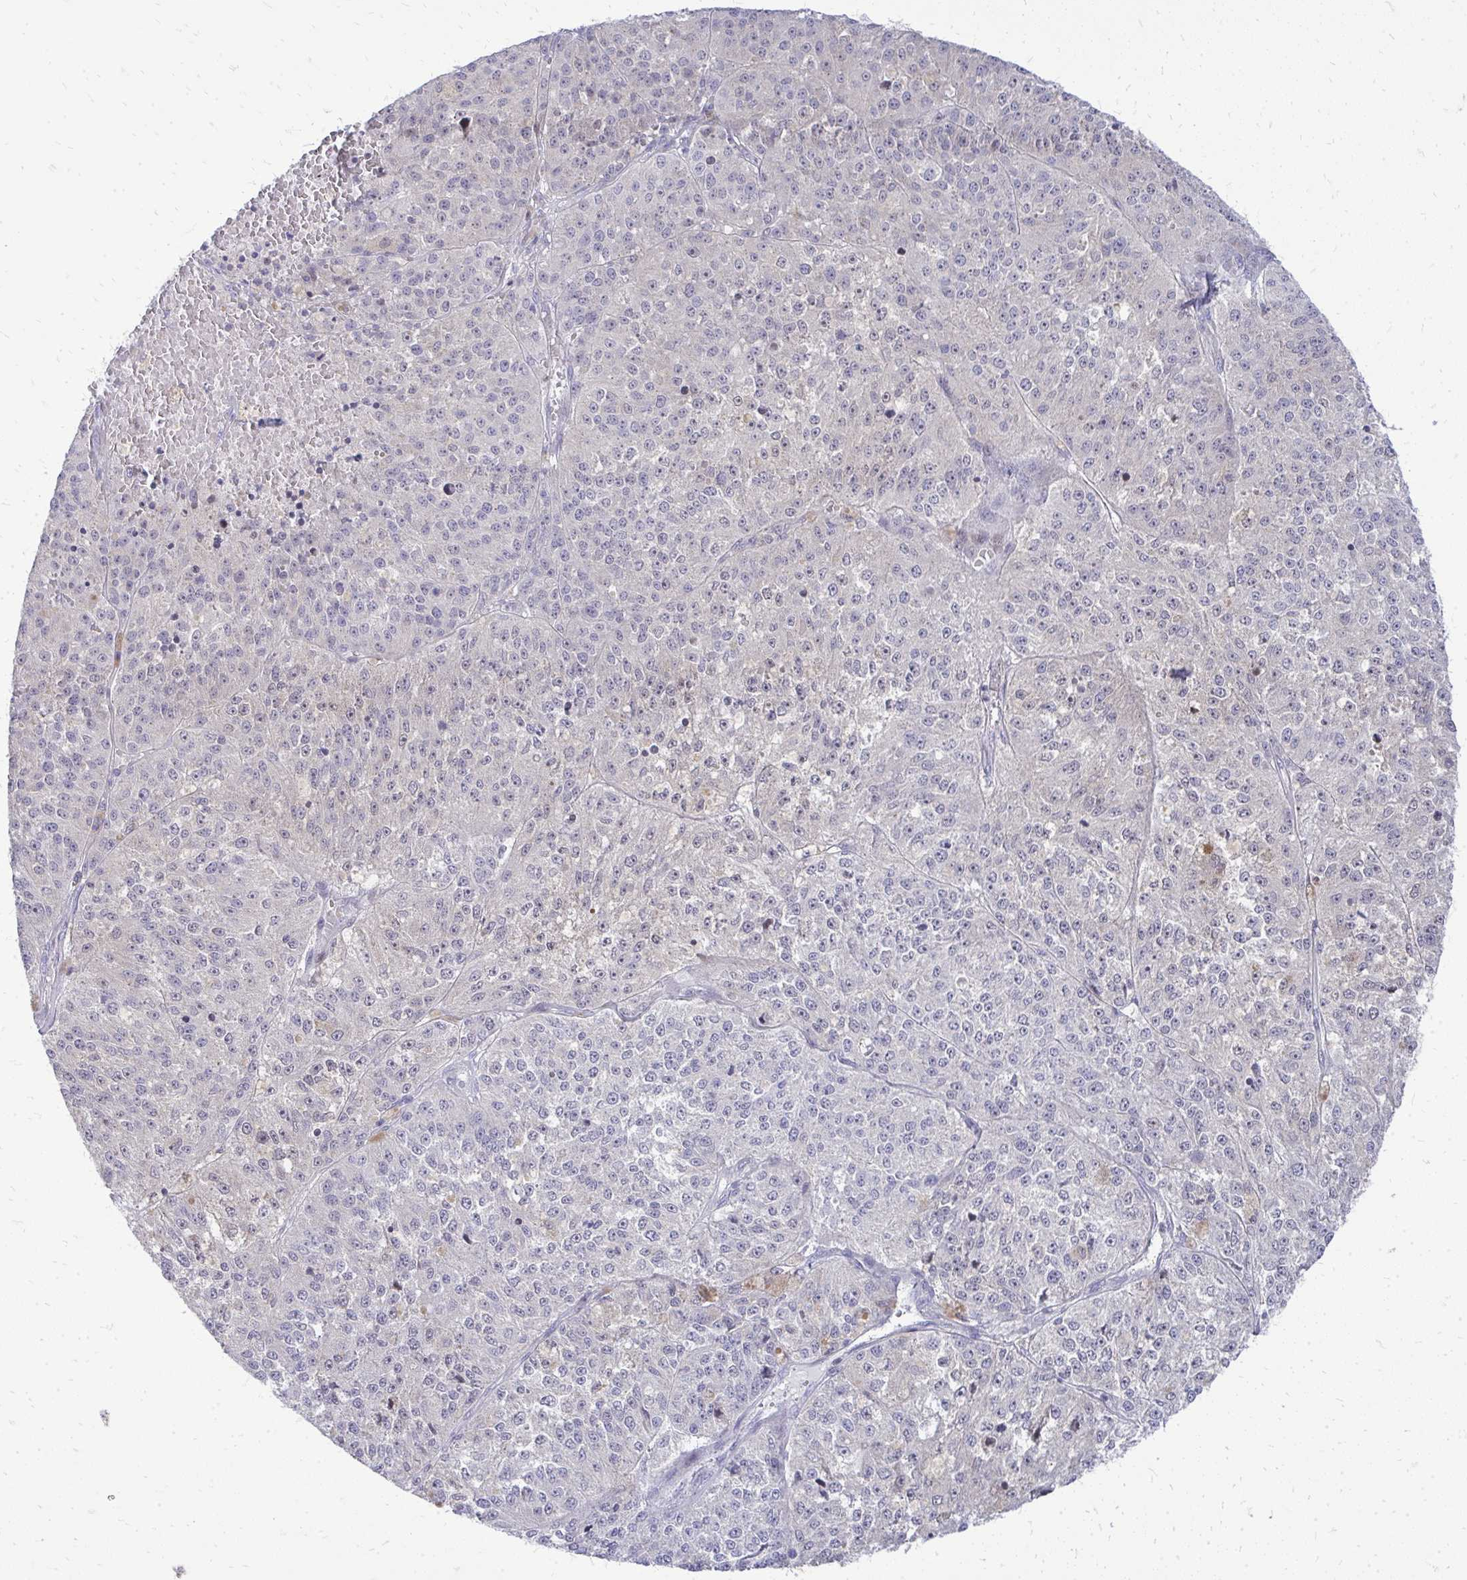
{"staining": {"intensity": "negative", "quantity": "none", "location": "none"}, "tissue": "melanoma", "cell_type": "Tumor cells", "image_type": "cancer", "snomed": [{"axis": "morphology", "description": "Malignant melanoma, Metastatic site"}, {"axis": "topography", "description": "Lymph node"}], "caption": "Protein analysis of malignant melanoma (metastatic site) displays no significant positivity in tumor cells. (DAB immunohistochemistry visualized using brightfield microscopy, high magnification).", "gene": "OR8D1", "patient": {"sex": "female", "age": 64}}